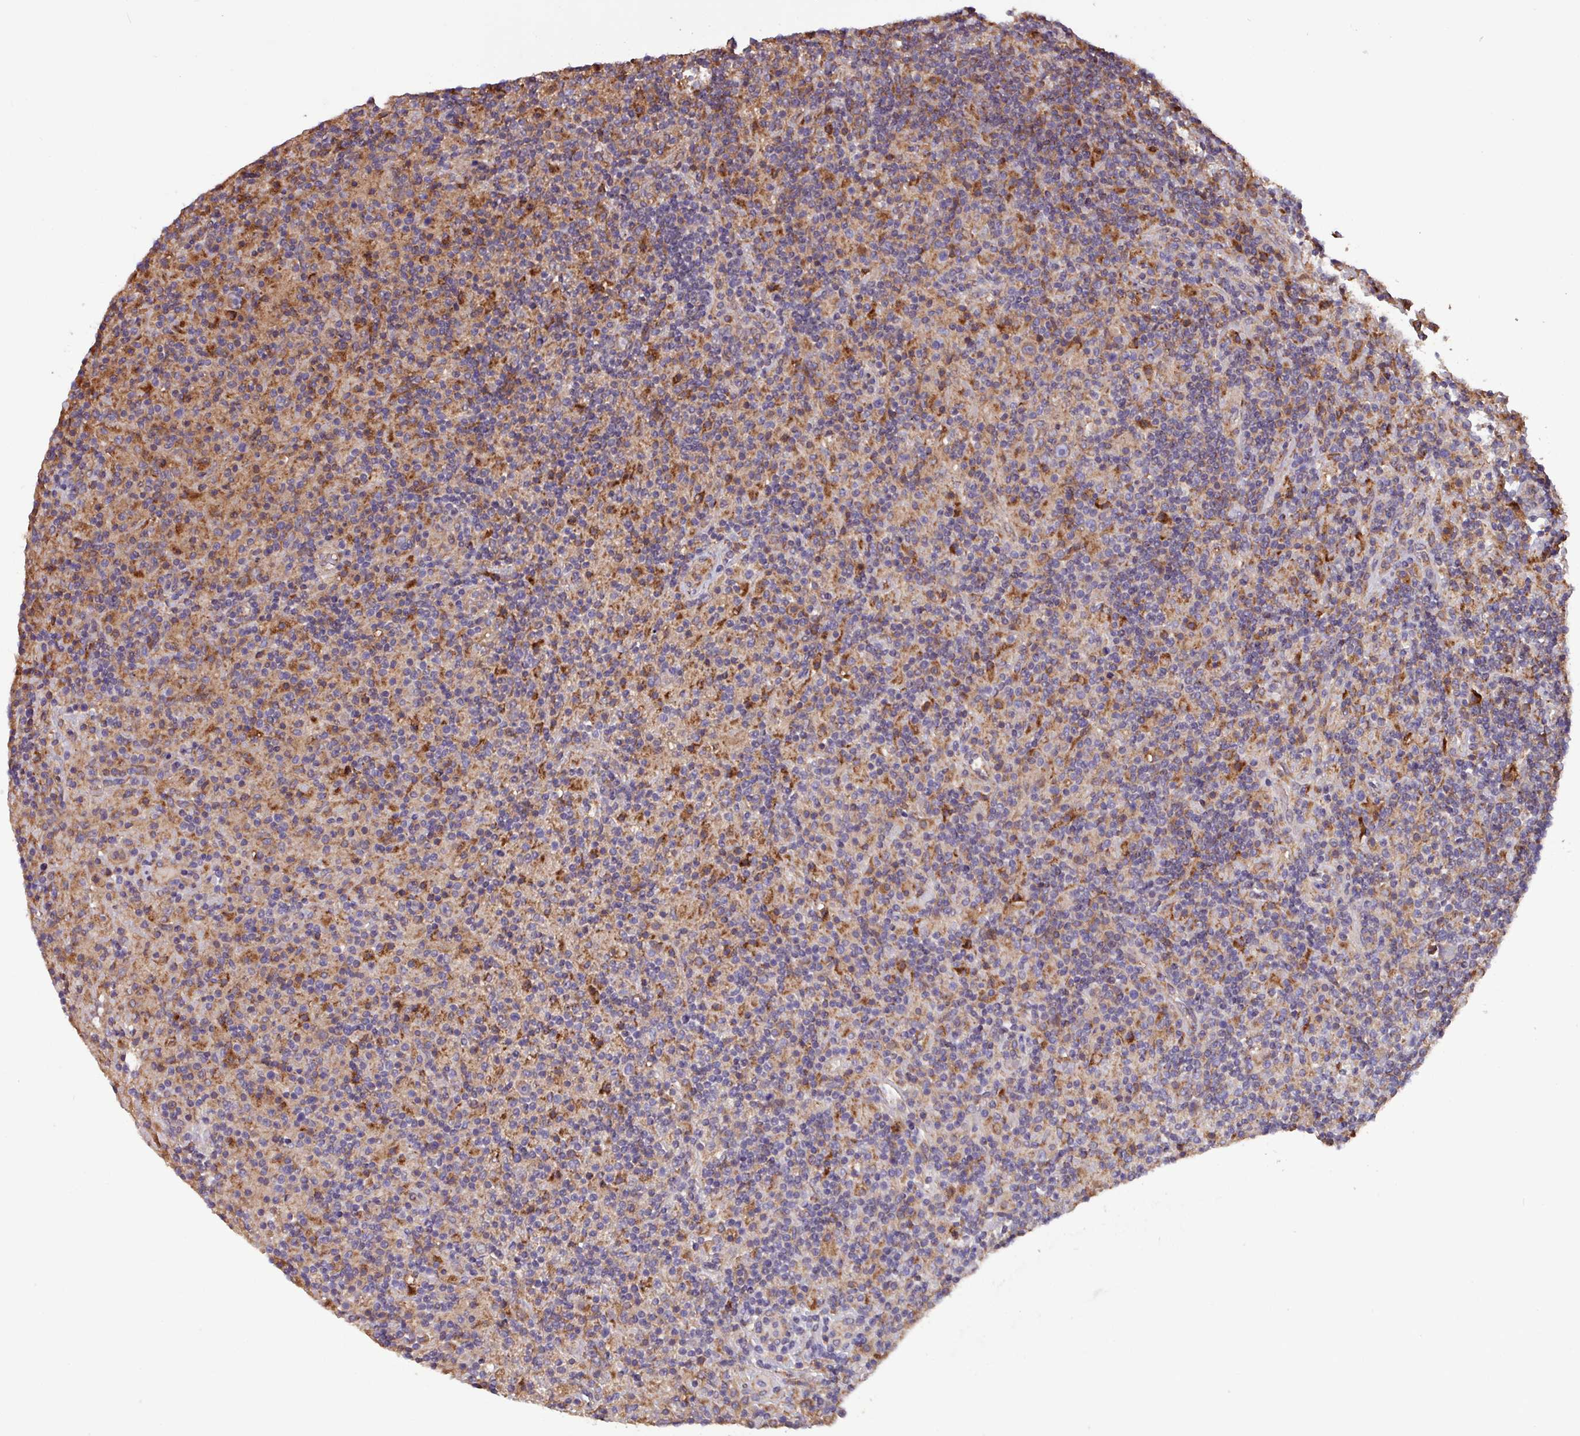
{"staining": {"intensity": "weak", "quantity": "<25%", "location": "cytoplasmic/membranous"}, "tissue": "lymphoma", "cell_type": "Tumor cells", "image_type": "cancer", "snomed": [{"axis": "morphology", "description": "Hodgkin's disease, NOS"}, {"axis": "topography", "description": "Lymph node"}], "caption": "Immunohistochemistry (IHC) of human lymphoma displays no positivity in tumor cells. (Stains: DAB immunohistochemistry (IHC) with hematoxylin counter stain, Microscopy: brightfield microscopy at high magnification).", "gene": "PTPRQ", "patient": {"sex": "male", "age": 70}}